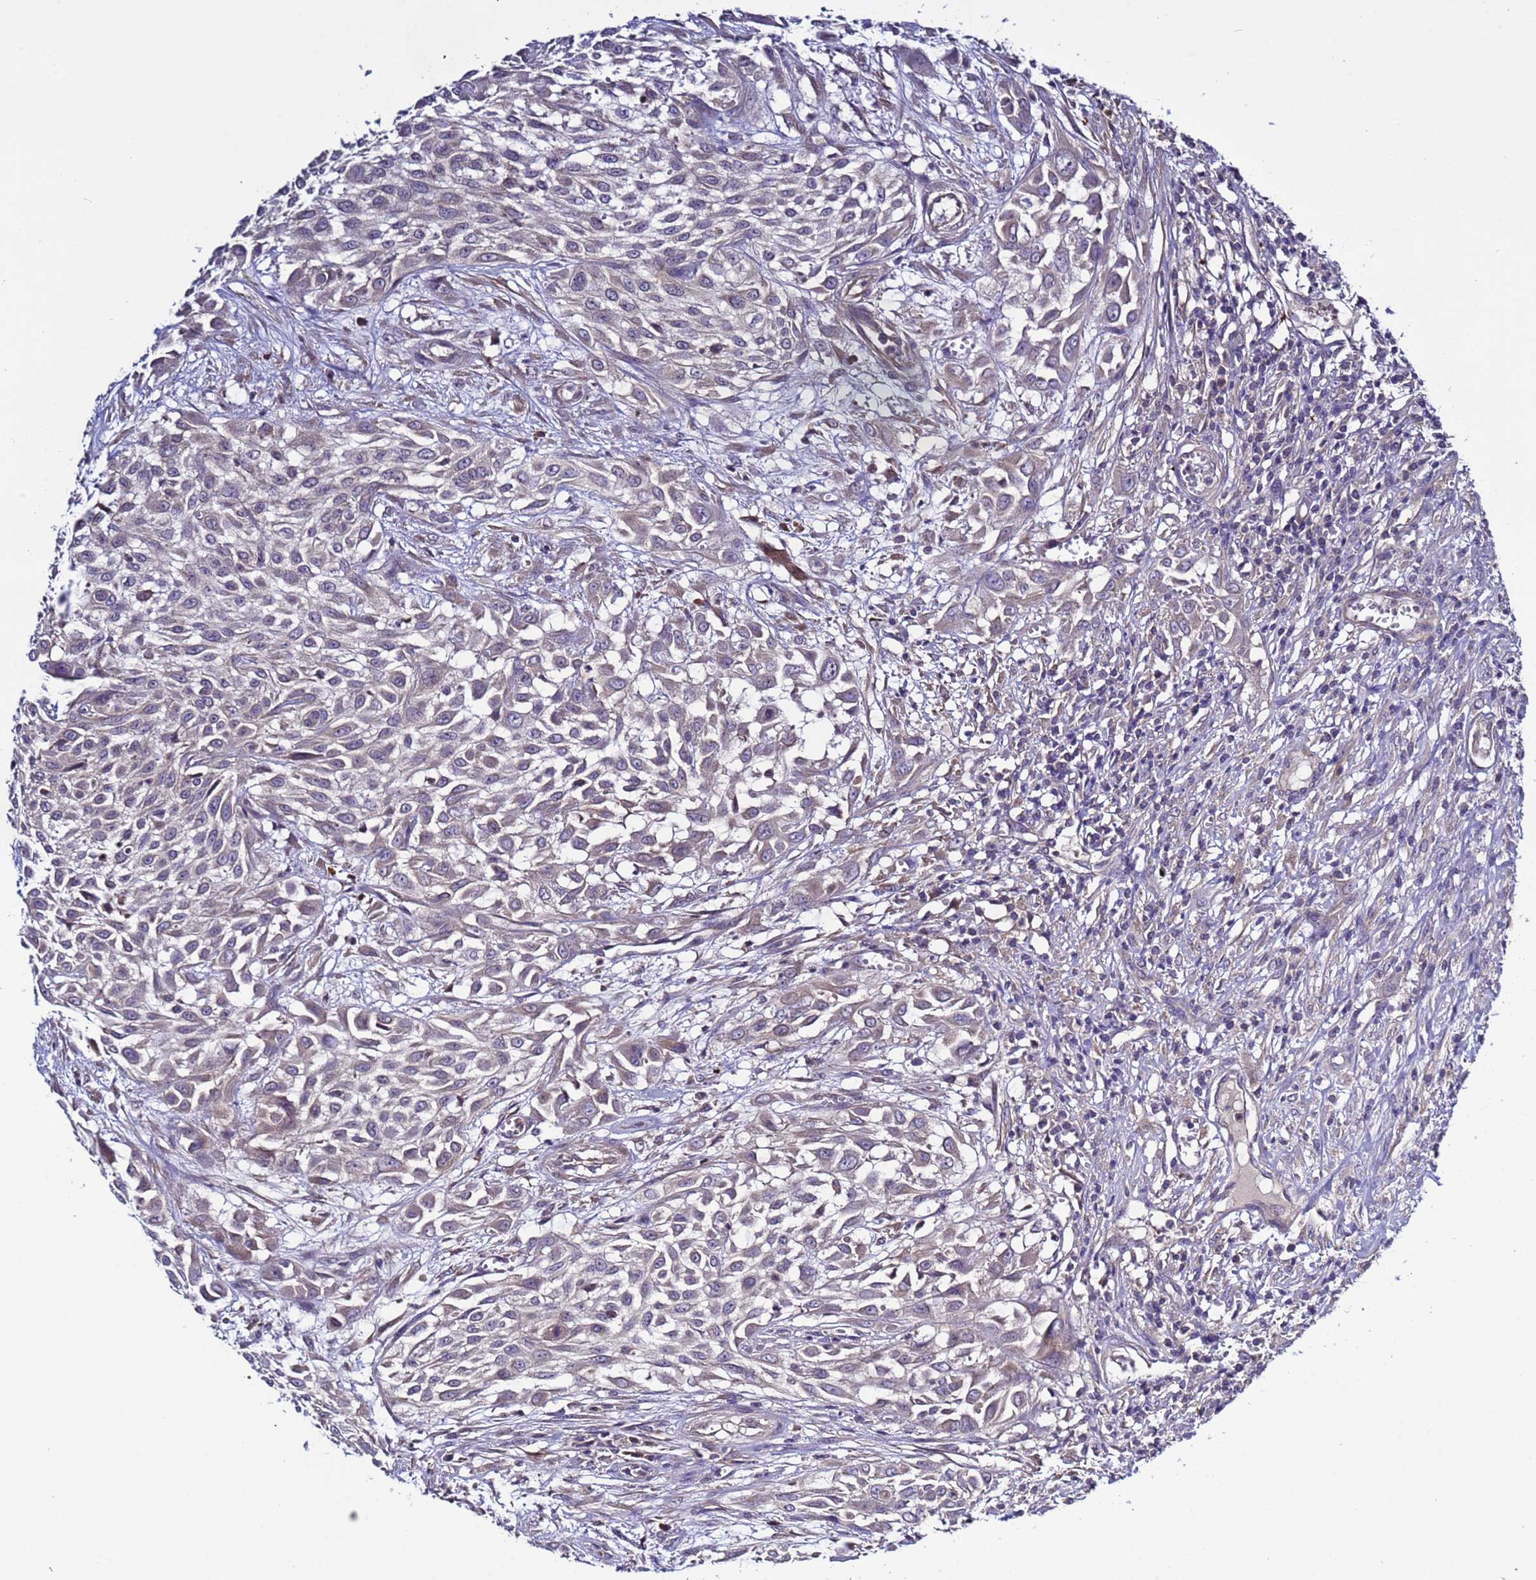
{"staining": {"intensity": "weak", "quantity": "<25%", "location": "cytoplasmic/membranous"}, "tissue": "urothelial cancer", "cell_type": "Tumor cells", "image_type": "cancer", "snomed": [{"axis": "morphology", "description": "Urothelial carcinoma, High grade"}, {"axis": "topography", "description": "Urinary bladder"}], "caption": "Immunohistochemistry histopathology image of human urothelial cancer stained for a protein (brown), which demonstrates no staining in tumor cells.", "gene": "ELMOD2", "patient": {"sex": "male", "age": 57}}